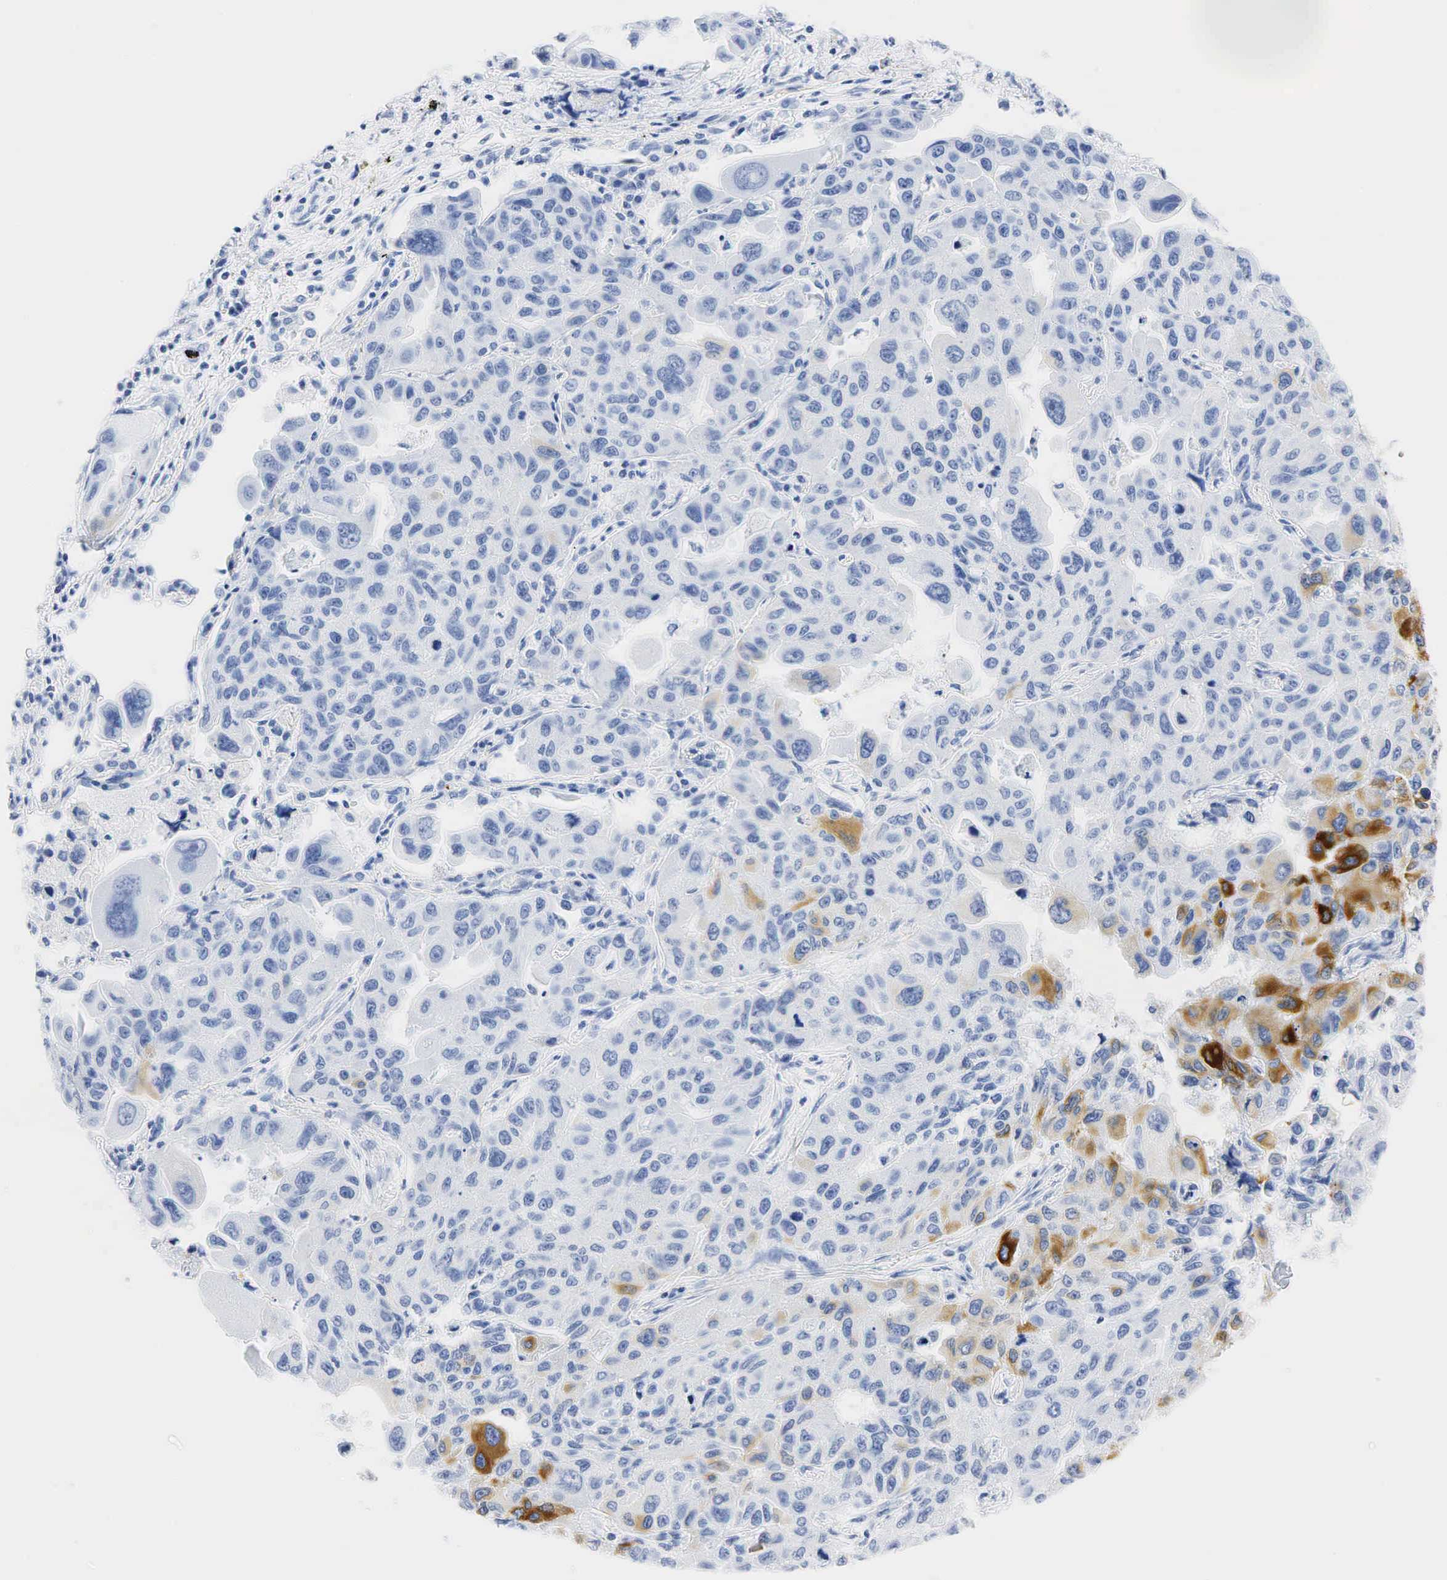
{"staining": {"intensity": "moderate", "quantity": "<25%", "location": "cytoplasmic/membranous"}, "tissue": "lung cancer", "cell_type": "Tumor cells", "image_type": "cancer", "snomed": [{"axis": "morphology", "description": "Adenocarcinoma, NOS"}, {"axis": "topography", "description": "Lung"}], "caption": "IHC of human adenocarcinoma (lung) shows low levels of moderate cytoplasmic/membranous staining in approximately <25% of tumor cells.", "gene": "INHA", "patient": {"sex": "male", "age": 64}}